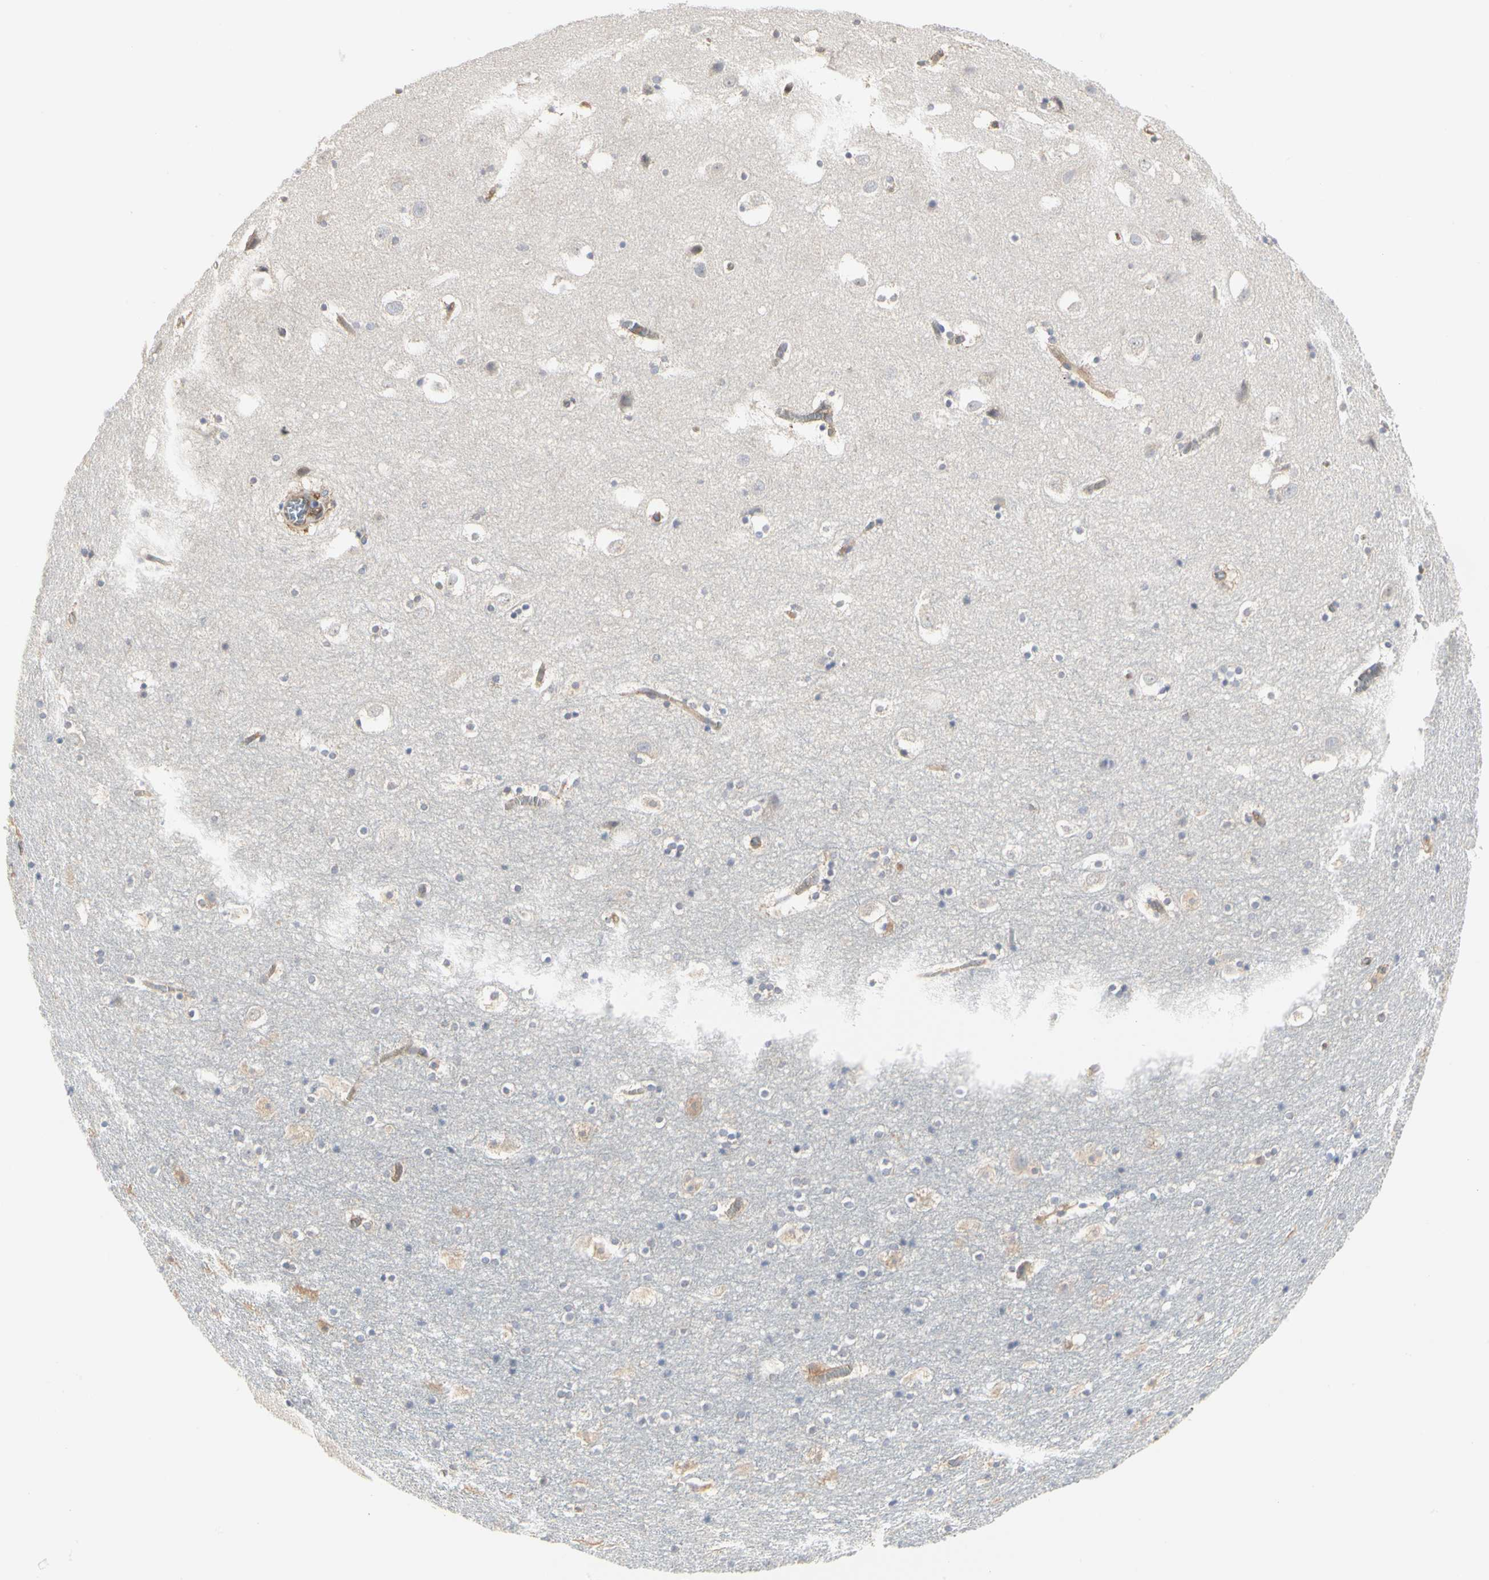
{"staining": {"intensity": "negative", "quantity": "none", "location": "none"}, "tissue": "hippocampus", "cell_type": "Glial cells", "image_type": "normal", "snomed": [{"axis": "morphology", "description": "Normal tissue, NOS"}, {"axis": "topography", "description": "Hippocampus"}], "caption": "DAB immunohistochemical staining of benign human hippocampus displays no significant staining in glial cells.", "gene": "C3orf52", "patient": {"sex": "male", "age": 45}}